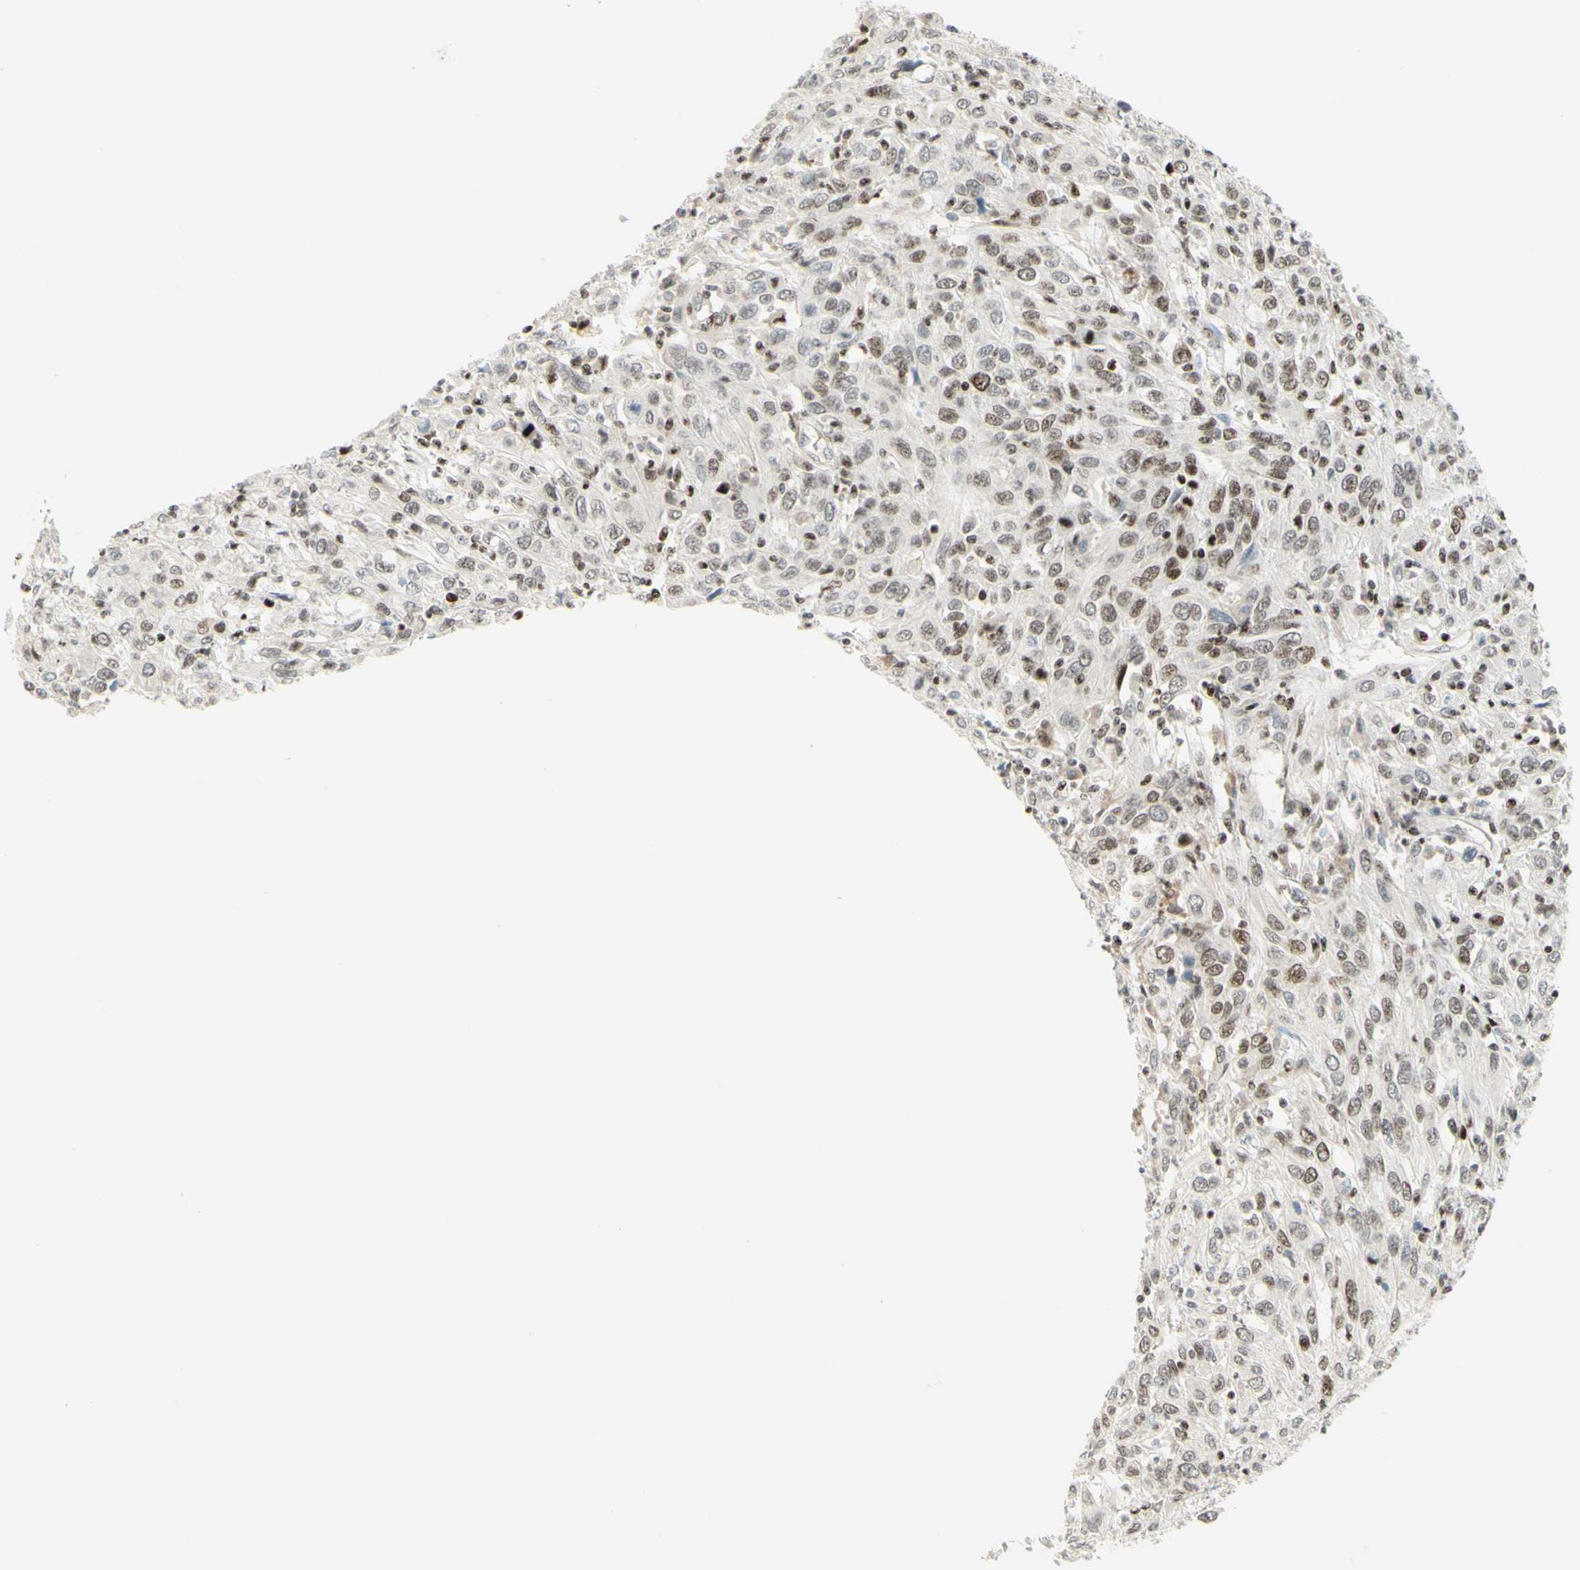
{"staining": {"intensity": "moderate", "quantity": "25%-75%", "location": "cytoplasmic/membranous,nuclear"}, "tissue": "cervical cancer", "cell_type": "Tumor cells", "image_type": "cancer", "snomed": [{"axis": "morphology", "description": "Squamous cell carcinoma, NOS"}, {"axis": "topography", "description": "Cervix"}], "caption": "This is a micrograph of immunohistochemistry staining of cervical cancer, which shows moderate positivity in the cytoplasmic/membranous and nuclear of tumor cells.", "gene": "CDKL5", "patient": {"sex": "female", "age": 46}}